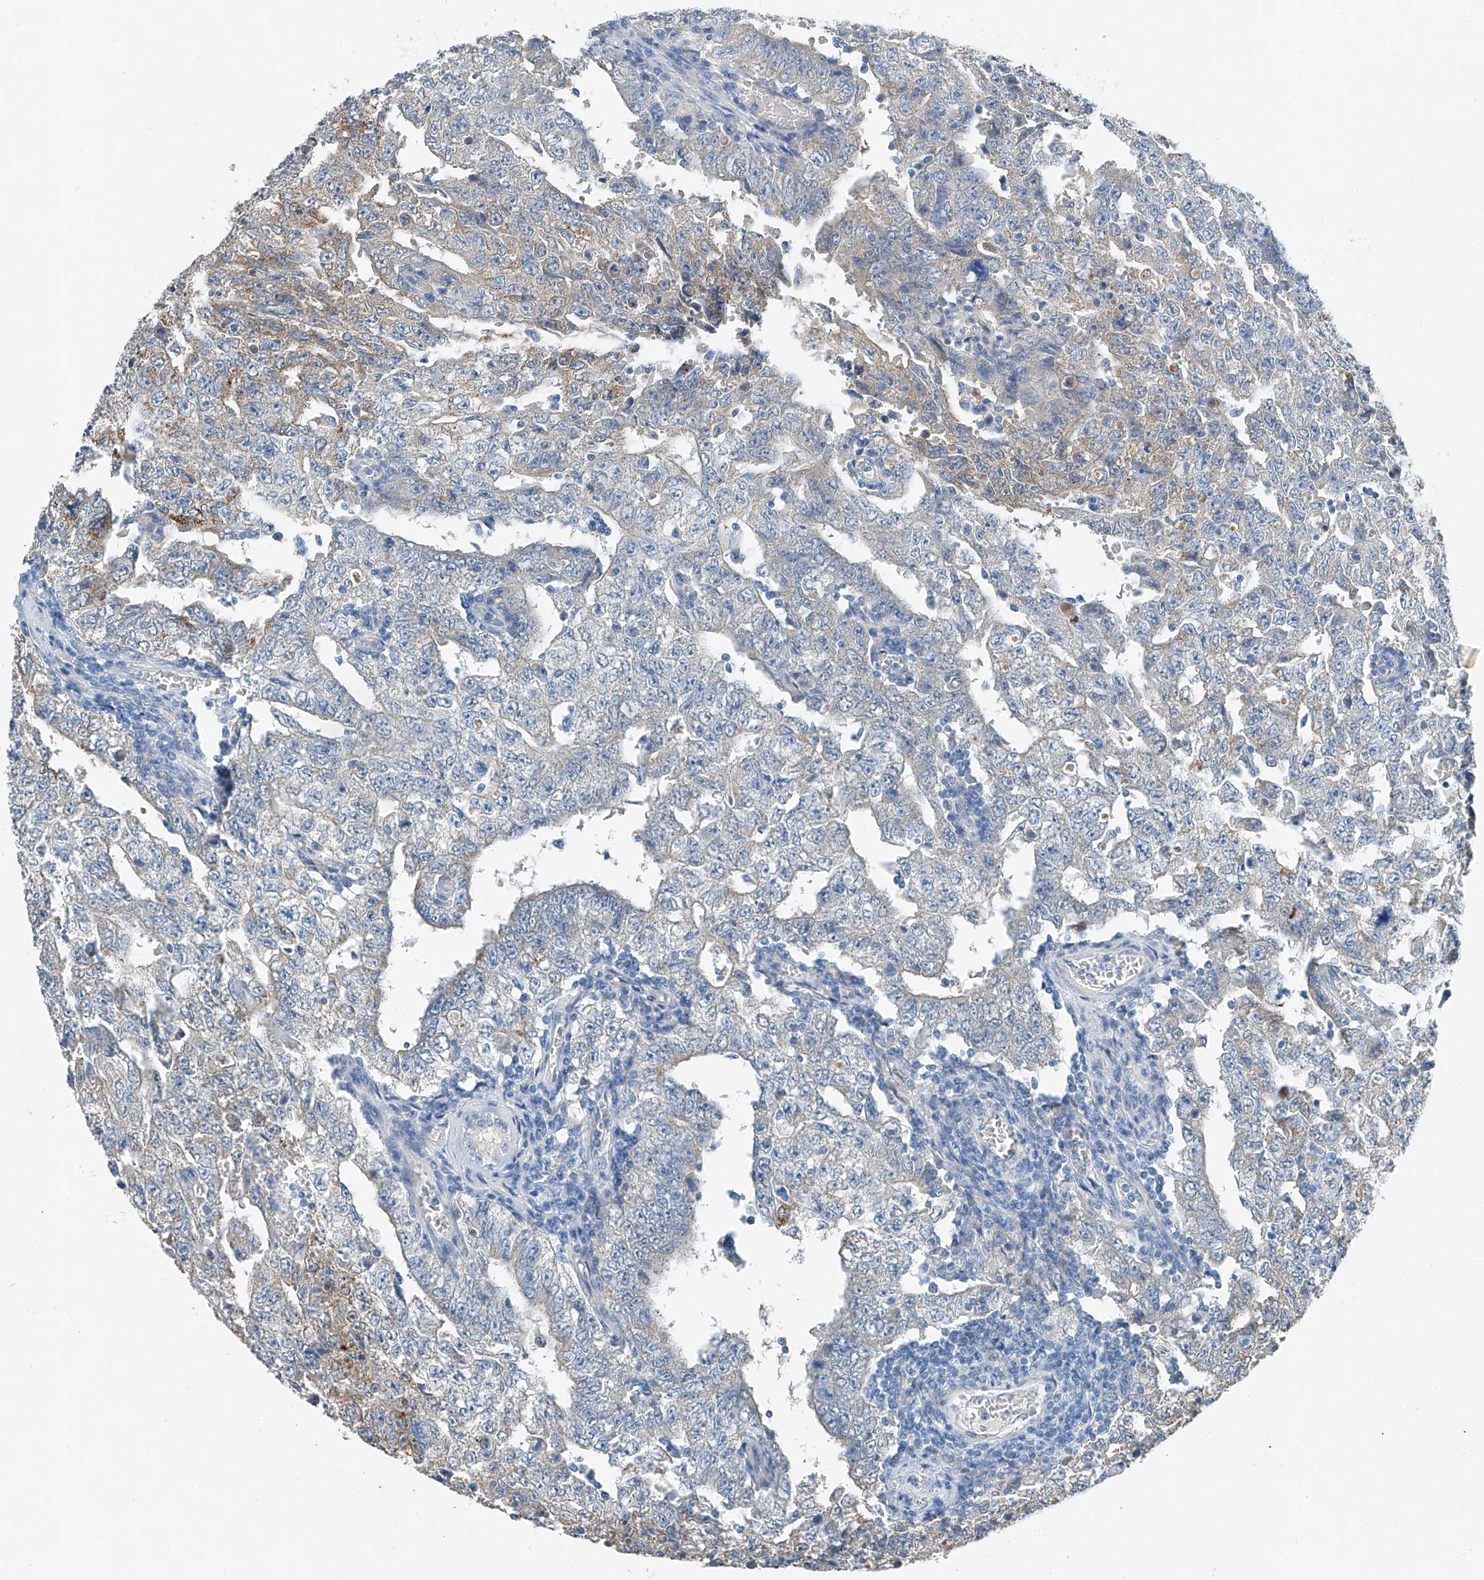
{"staining": {"intensity": "weak", "quantity": "<25%", "location": "cytoplasmic/membranous"}, "tissue": "testis cancer", "cell_type": "Tumor cells", "image_type": "cancer", "snomed": [{"axis": "morphology", "description": "Carcinoma, Embryonal, NOS"}, {"axis": "topography", "description": "Testis"}], "caption": "Protein analysis of embryonal carcinoma (testis) shows no significant expression in tumor cells. Brightfield microscopy of immunohistochemistry (IHC) stained with DAB (3,3'-diaminobenzidine) (brown) and hematoxylin (blue), captured at high magnification.", "gene": "MDGA1", "patient": {"sex": "male", "age": 26}}